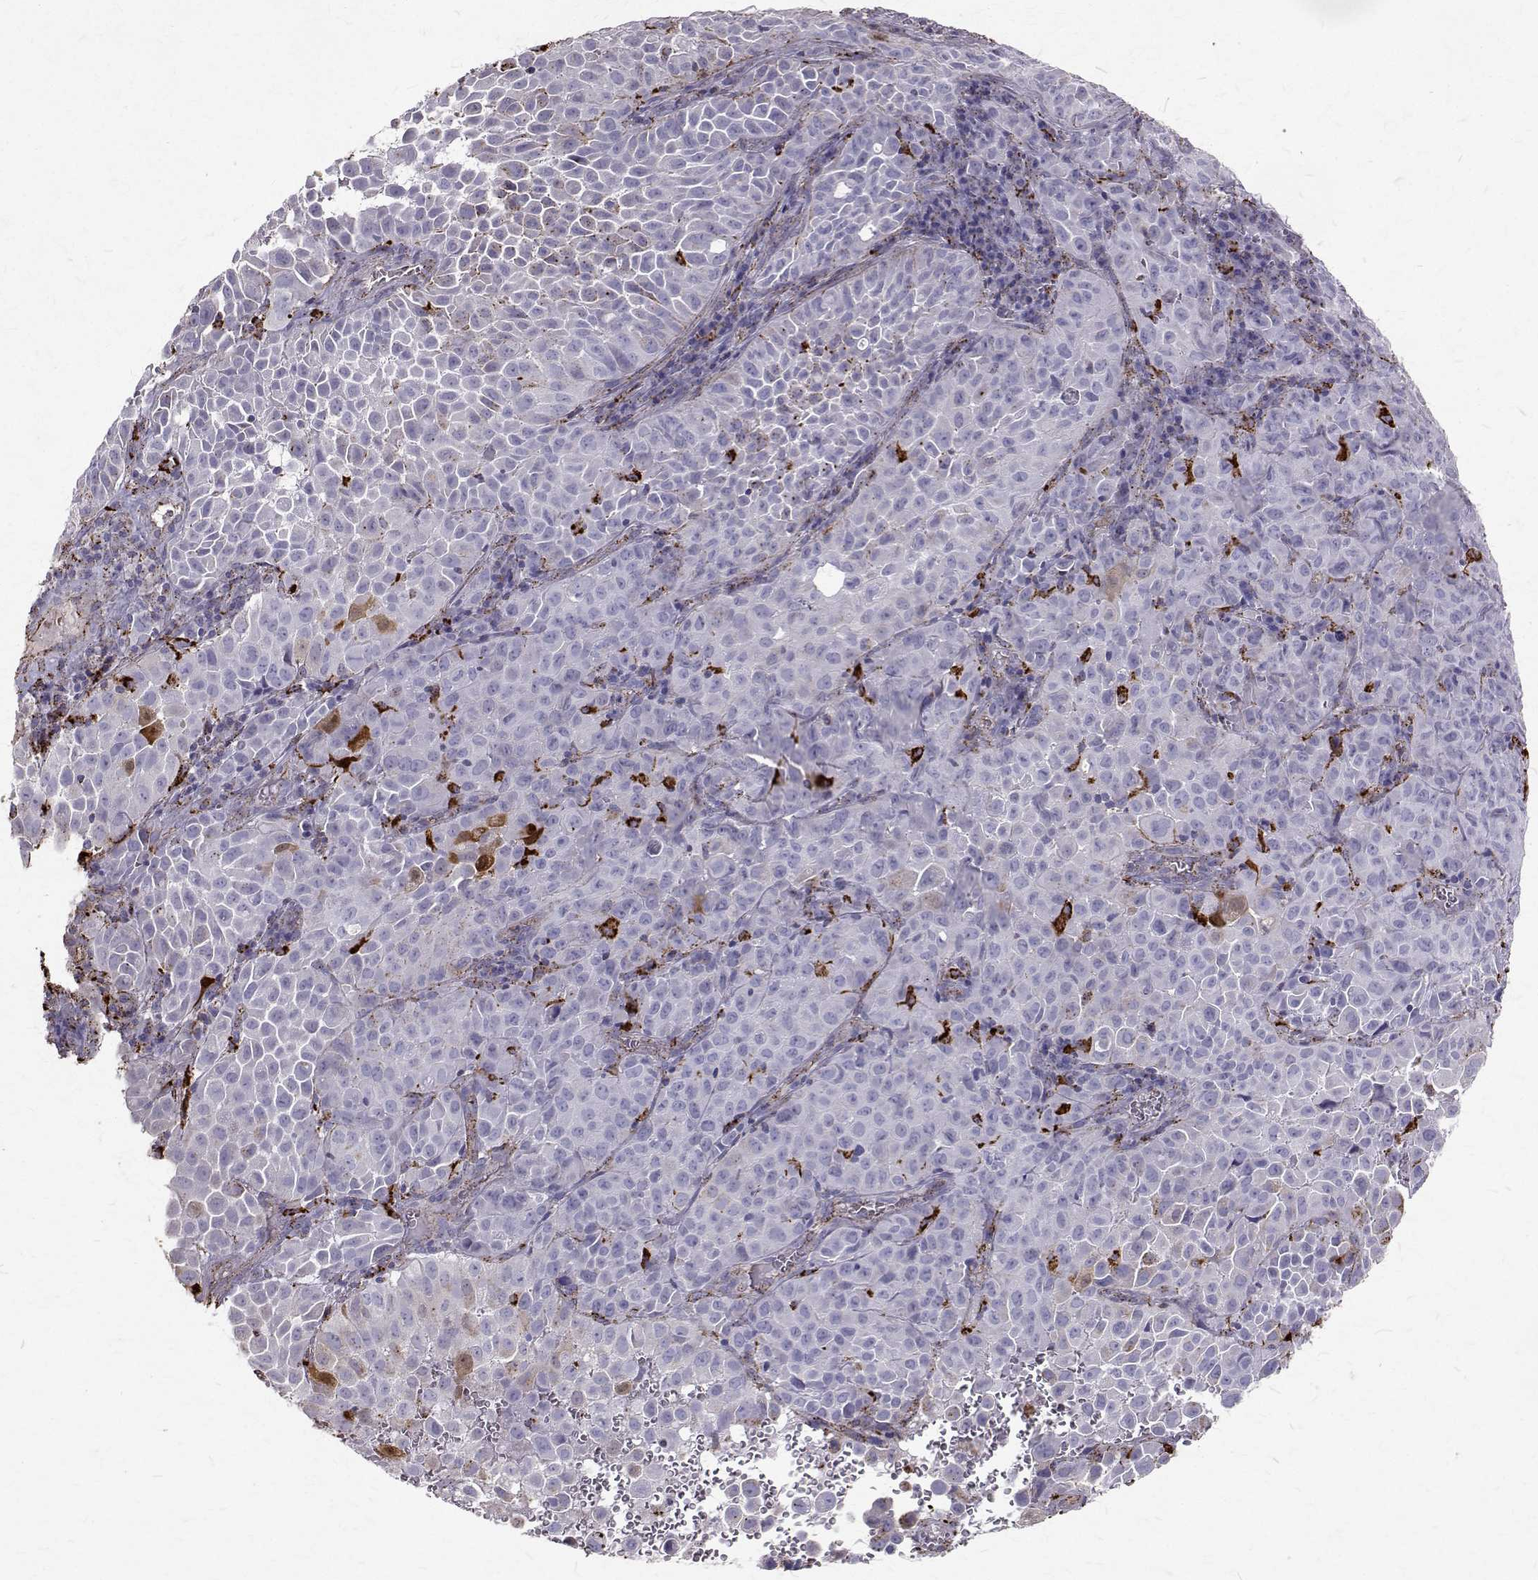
{"staining": {"intensity": "negative", "quantity": "none", "location": "none"}, "tissue": "cervical cancer", "cell_type": "Tumor cells", "image_type": "cancer", "snomed": [{"axis": "morphology", "description": "Squamous cell carcinoma, NOS"}, {"axis": "topography", "description": "Cervix"}], "caption": "Immunohistochemical staining of squamous cell carcinoma (cervical) demonstrates no significant positivity in tumor cells.", "gene": "TPP1", "patient": {"sex": "female", "age": 55}}